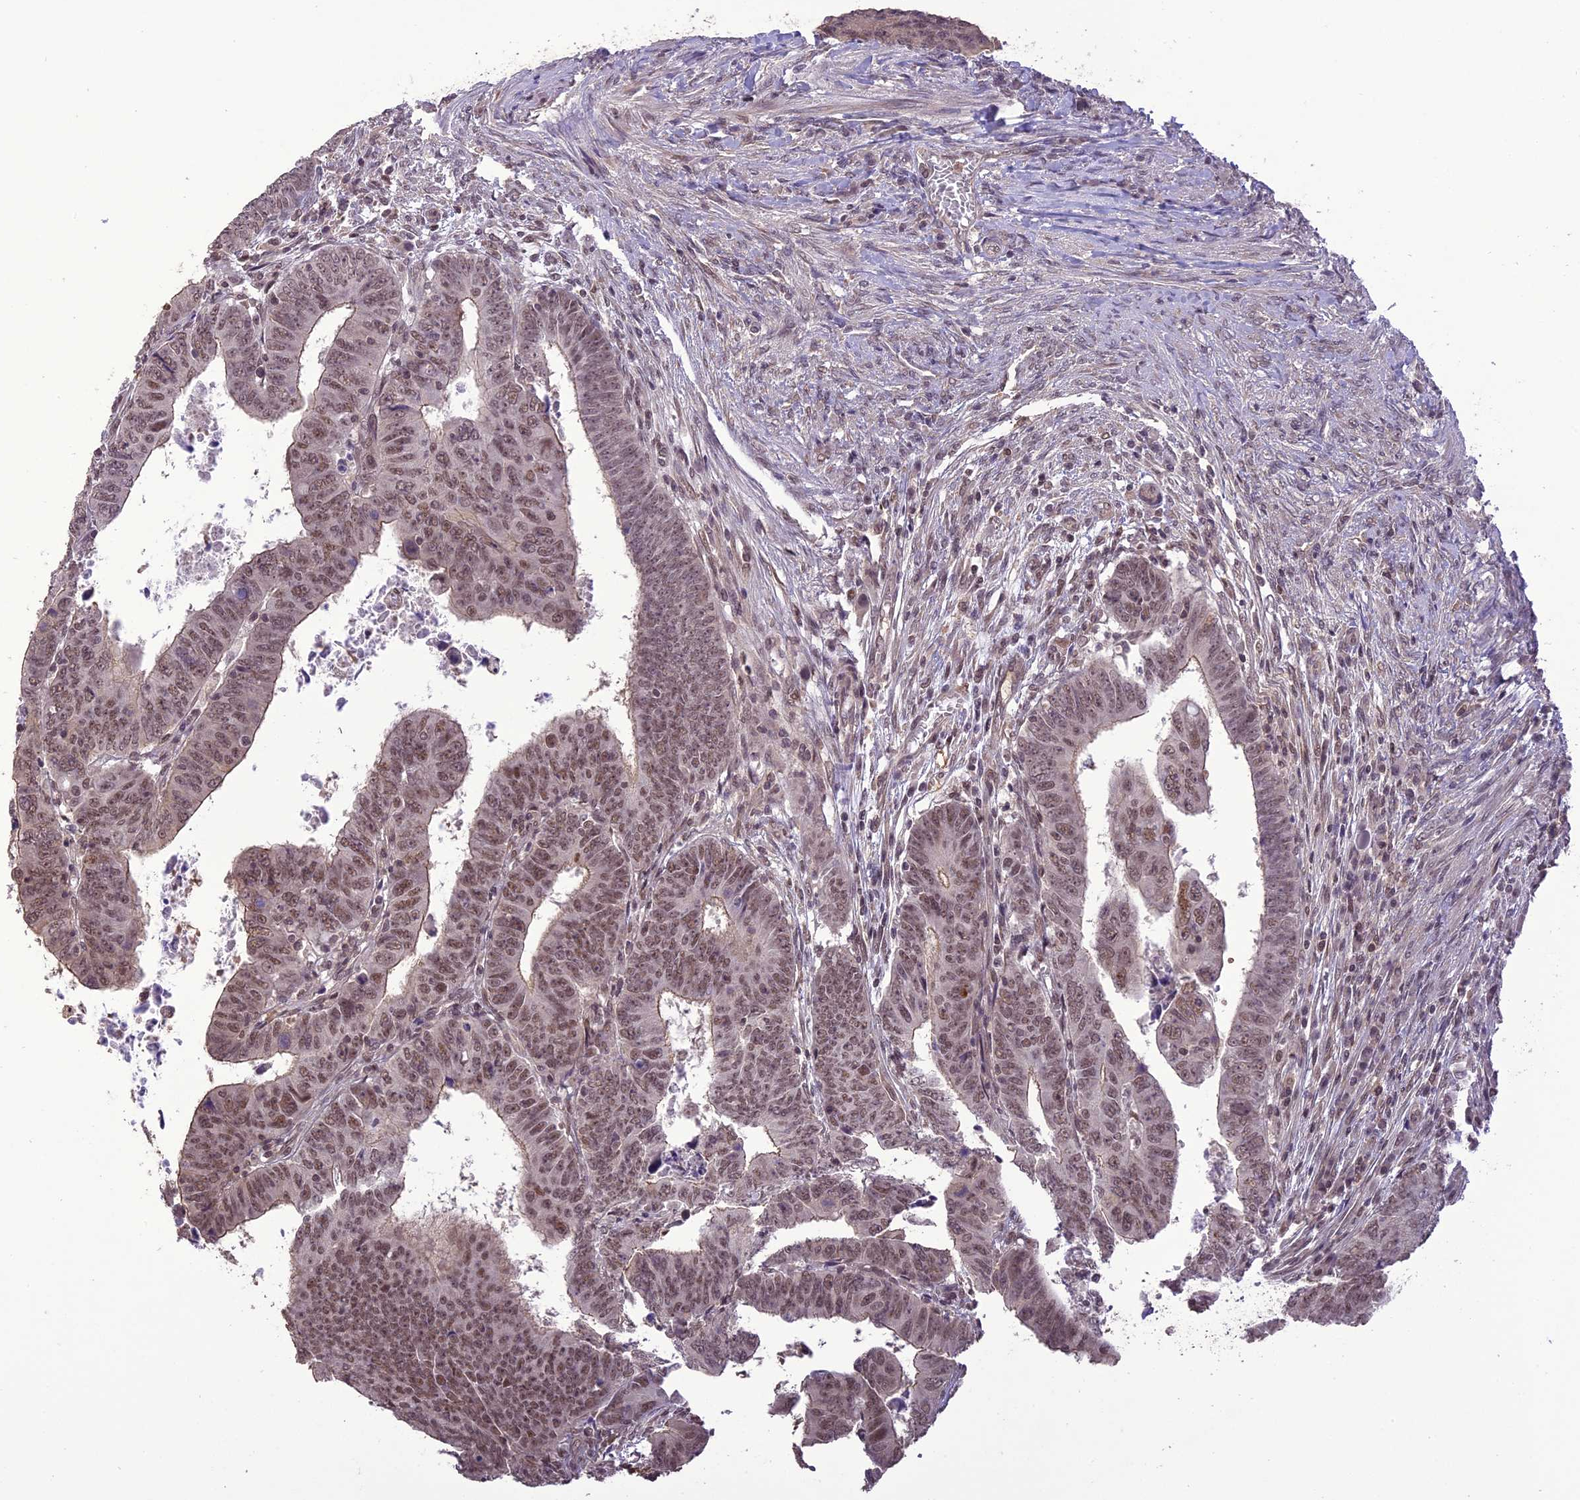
{"staining": {"intensity": "moderate", "quantity": ">75%", "location": "cytoplasmic/membranous,nuclear"}, "tissue": "colorectal cancer", "cell_type": "Tumor cells", "image_type": "cancer", "snomed": [{"axis": "morphology", "description": "Normal tissue, NOS"}, {"axis": "morphology", "description": "Adenocarcinoma, NOS"}, {"axis": "topography", "description": "Rectum"}], "caption": "The immunohistochemical stain shows moderate cytoplasmic/membranous and nuclear staining in tumor cells of adenocarcinoma (colorectal) tissue.", "gene": "TIGD7", "patient": {"sex": "female", "age": 65}}